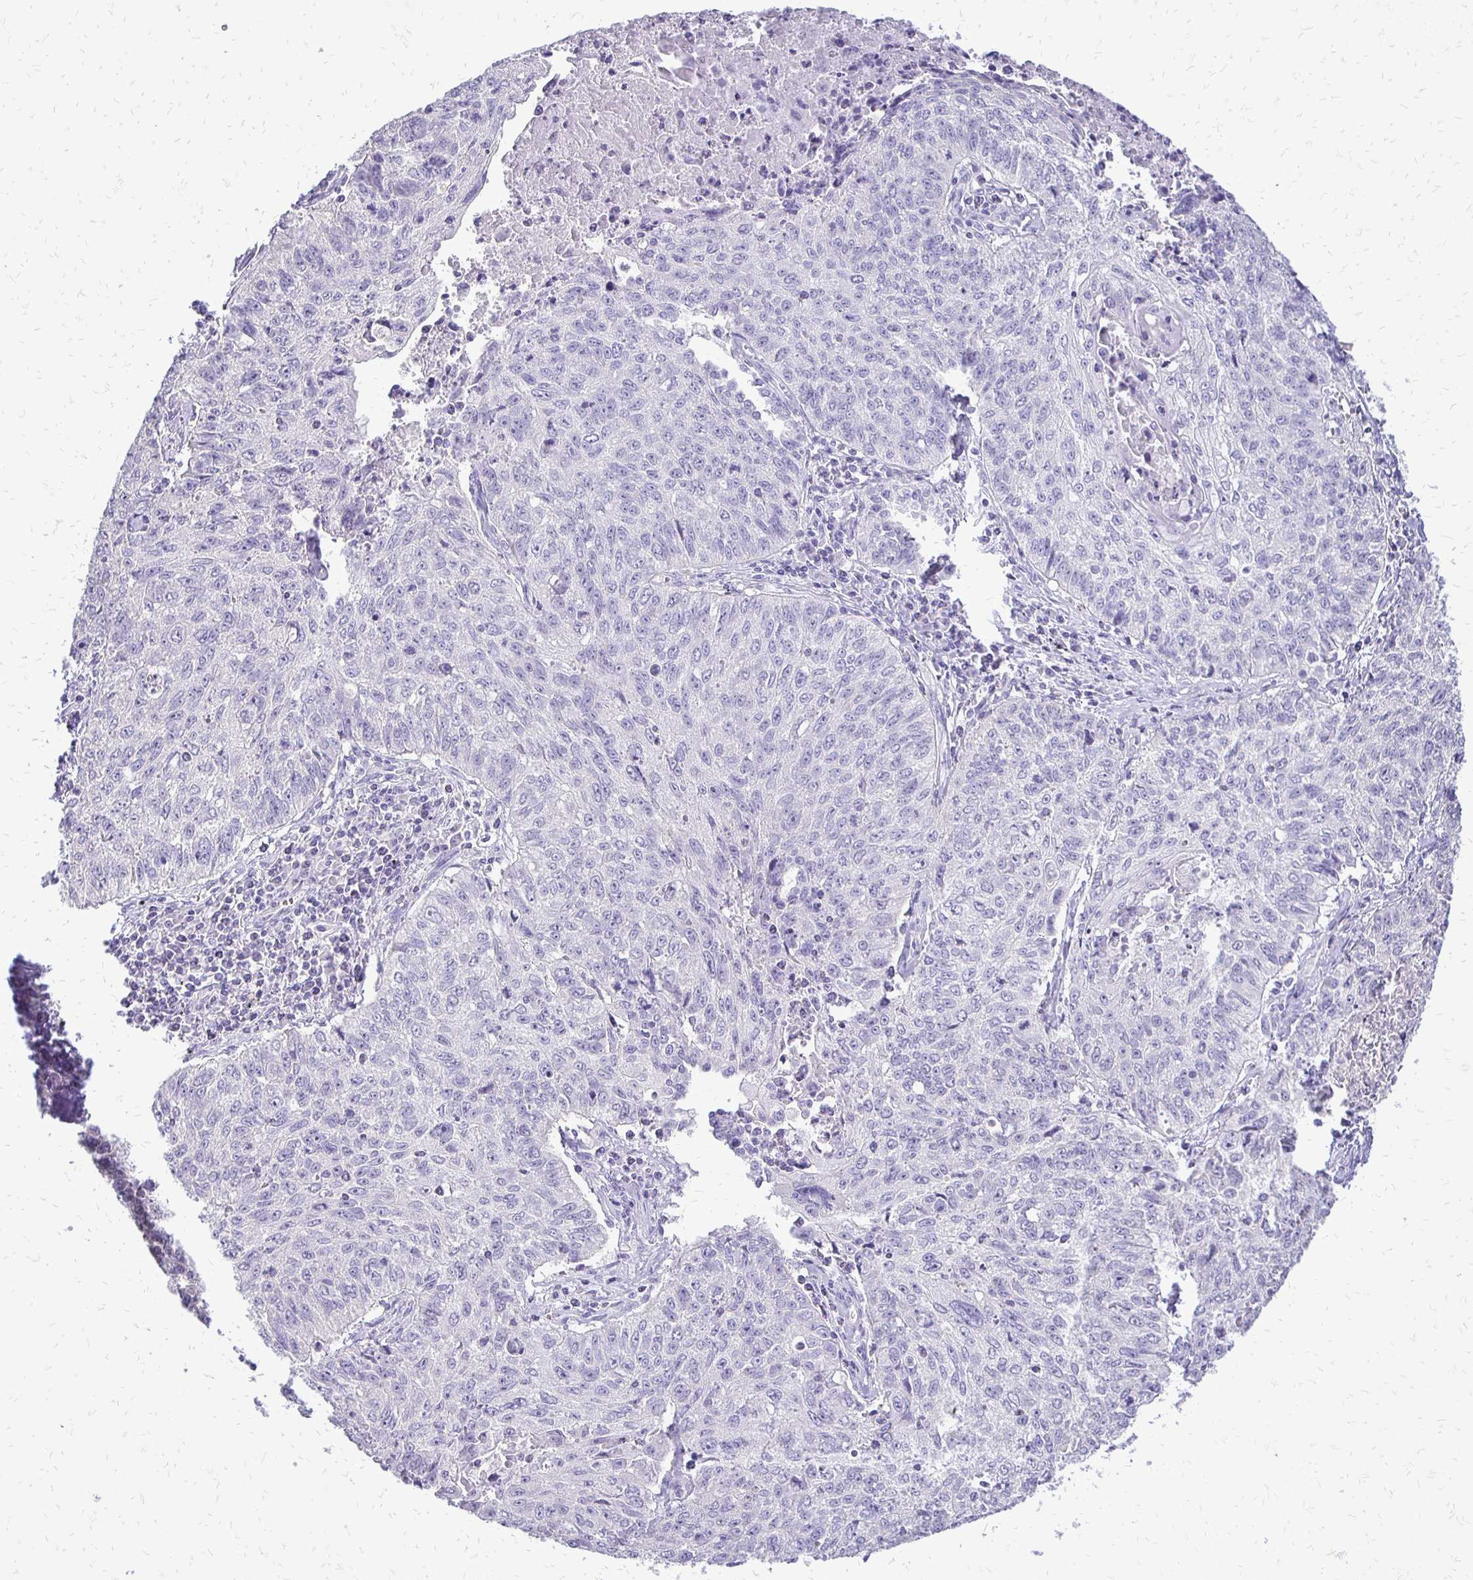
{"staining": {"intensity": "negative", "quantity": "none", "location": "none"}, "tissue": "lung cancer", "cell_type": "Tumor cells", "image_type": "cancer", "snomed": [{"axis": "morphology", "description": "Normal morphology"}, {"axis": "morphology", "description": "Aneuploidy"}, {"axis": "morphology", "description": "Squamous cell carcinoma, NOS"}, {"axis": "topography", "description": "Lymph node"}, {"axis": "topography", "description": "Lung"}], "caption": "This is a histopathology image of IHC staining of lung cancer (squamous cell carcinoma), which shows no expression in tumor cells.", "gene": "ALPG", "patient": {"sex": "female", "age": 76}}